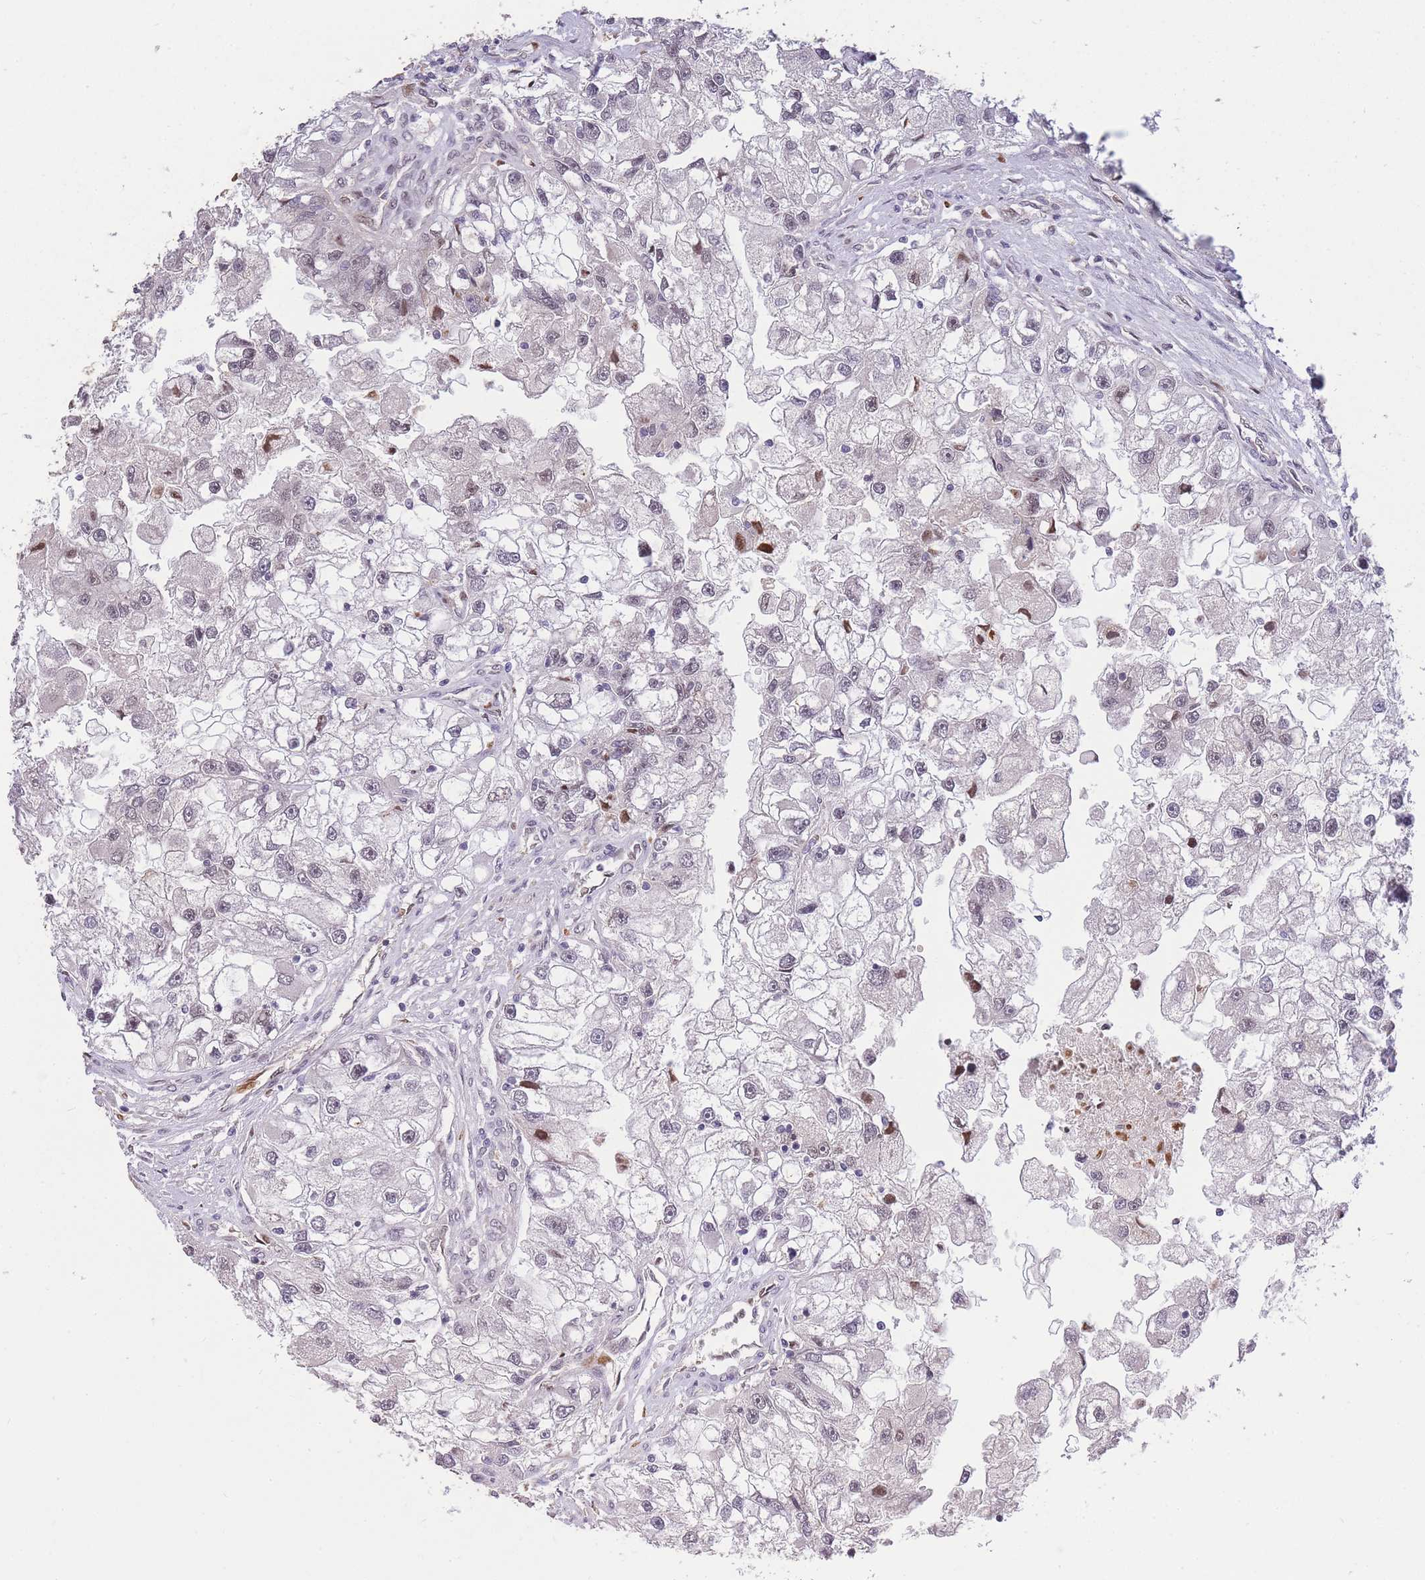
{"staining": {"intensity": "moderate", "quantity": "<25%", "location": "nuclear"}, "tissue": "renal cancer", "cell_type": "Tumor cells", "image_type": "cancer", "snomed": [{"axis": "morphology", "description": "Adenocarcinoma, NOS"}, {"axis": "topography", "description": "Kidney"}], "caption": "A high-resolution photomicrograph shows immunohistochemistry staining of adenocarcinoma (renal), which reveals moderate nuclear positivity in about <25% of tumor cells.", "gene": "PRKDC", "patient": {"sex": "male", "age": 63}}